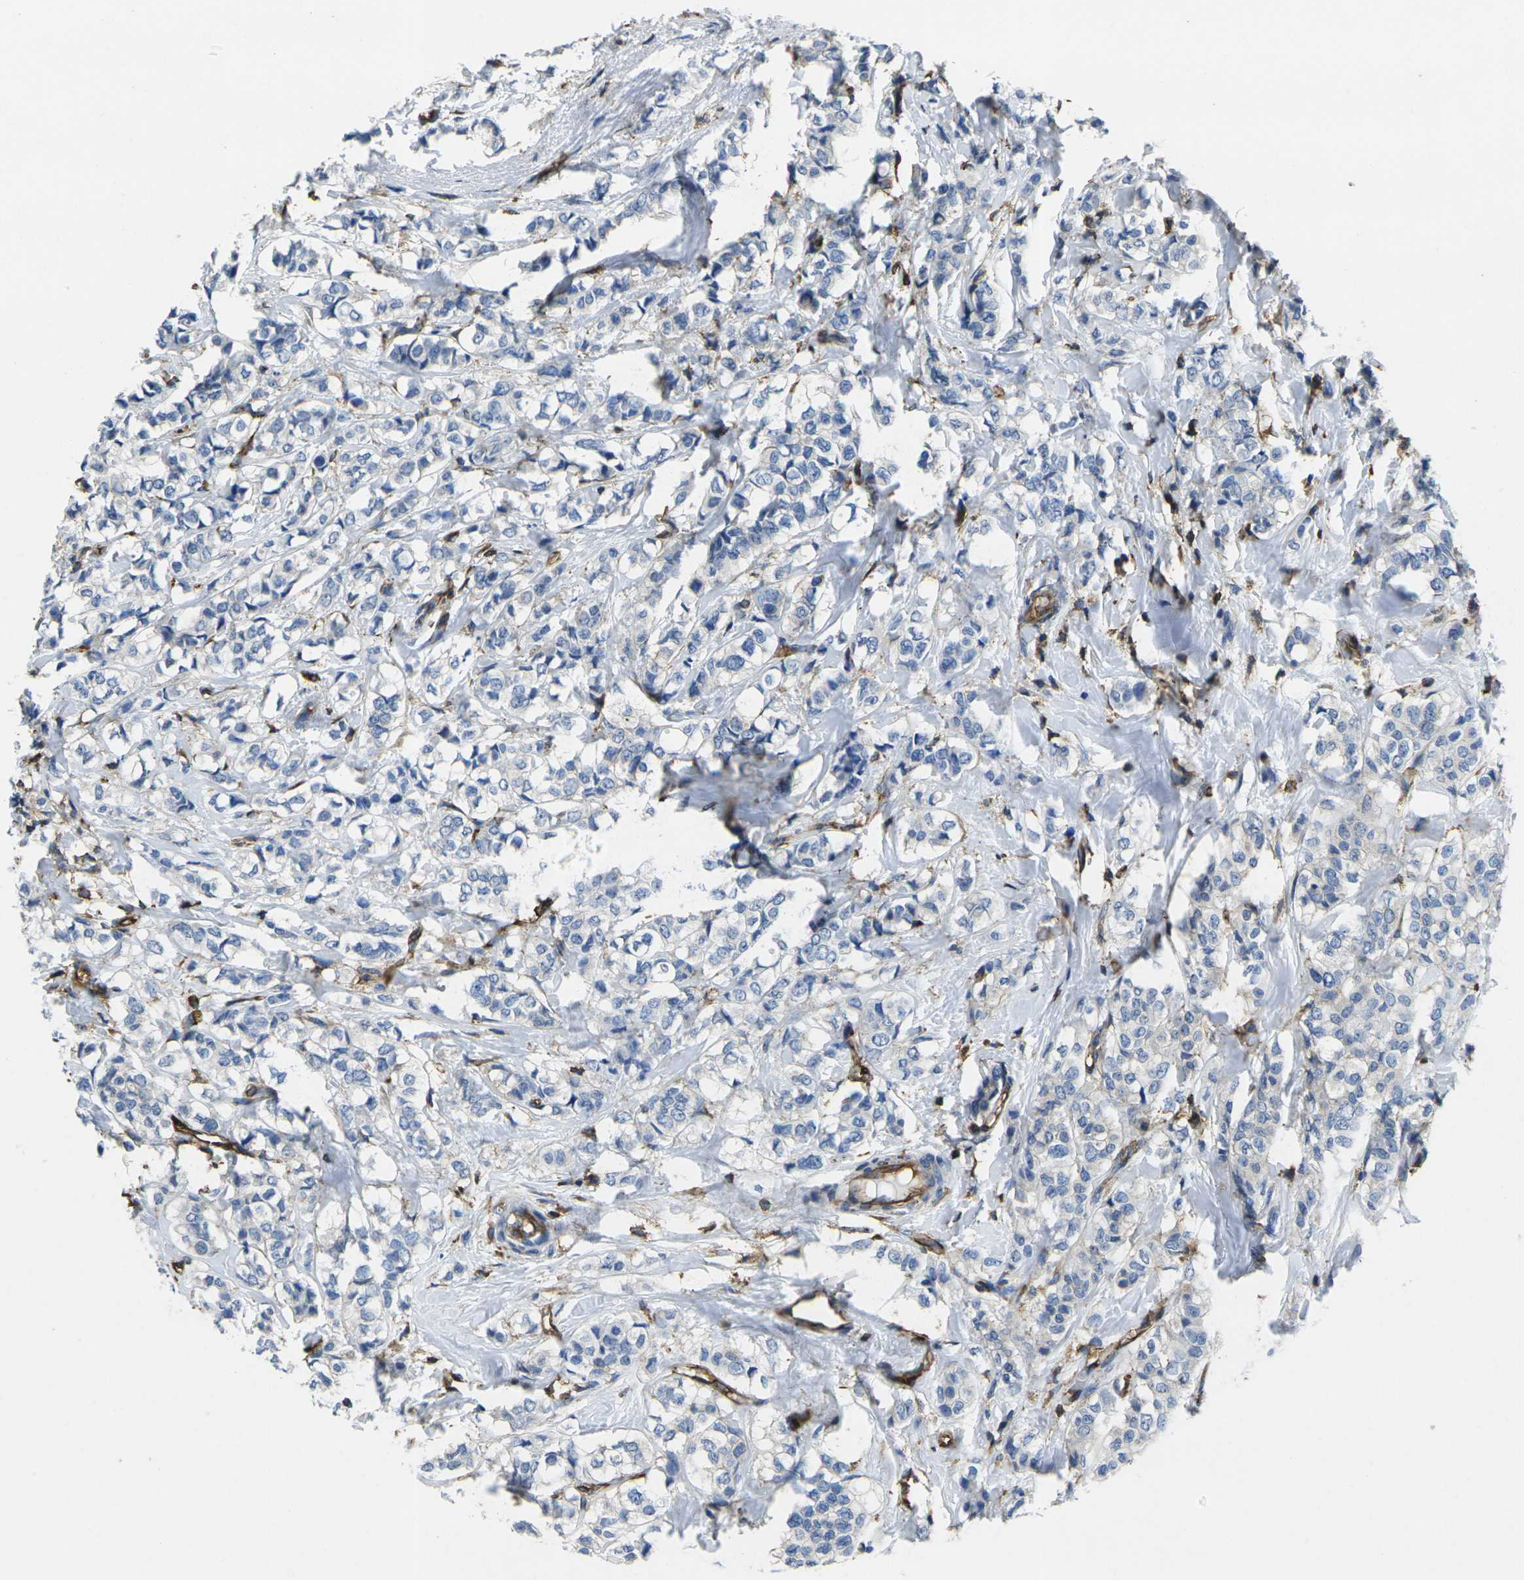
{"staining": {"intensity": "negative", "quantity": "none", "location": "none"}, "tissue": "breast cancer", "cell_type": "Tumor cells", "image_type": "cancer", "snomed": [{"axis": "morphology", "description": "Lobular carcinoma"}, {"axis": "topography", "description": "Breast"}], "caption": "A photomicrograph of human breast cancer (lobular carcinoma) is negative for staining in tumor cells. (DAB immunohistochemistry (IHC), high magnification).", "gene": "FAM110D", "patient": {"sex": "female", "age": 60}}